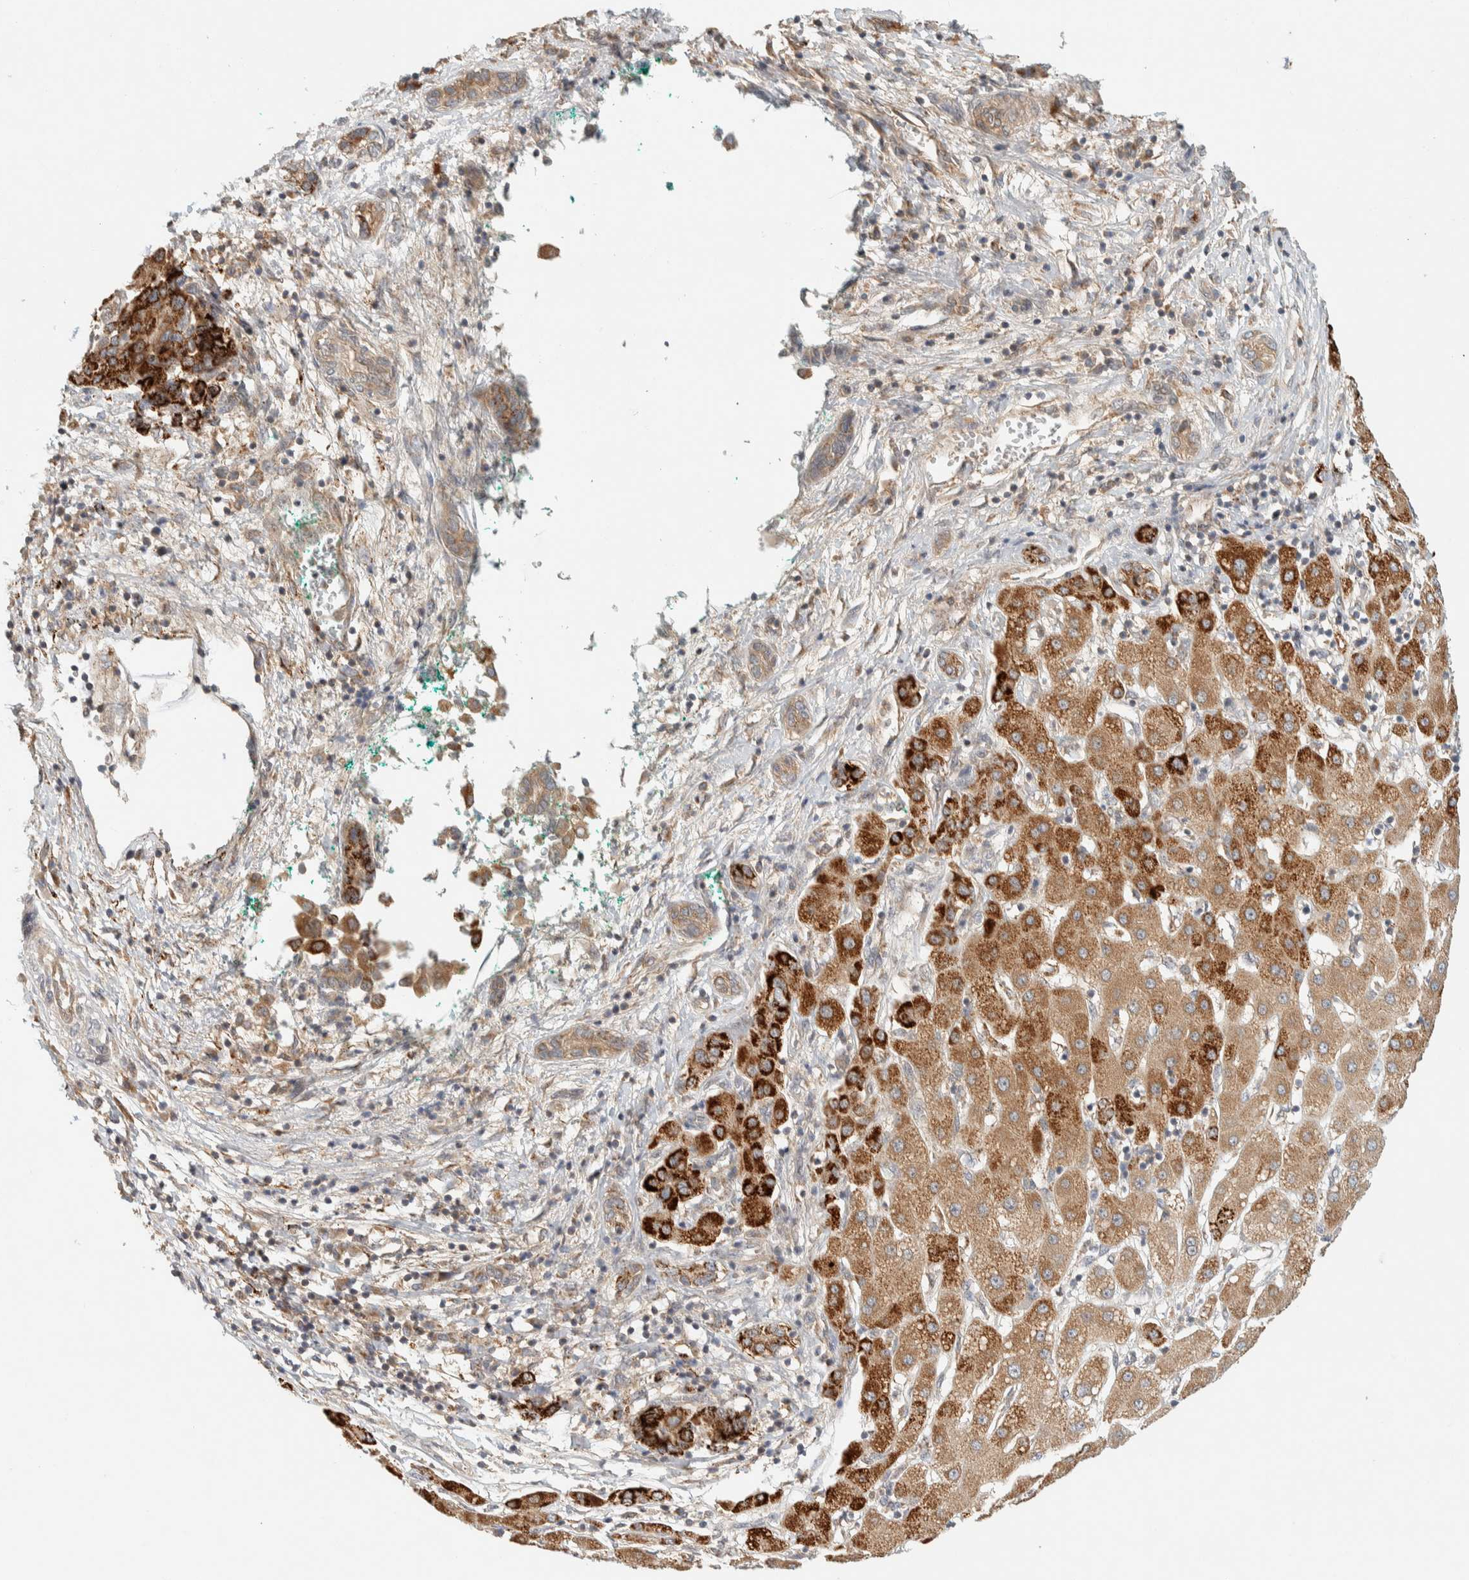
{"staining": {"intensity": "strong", "quantity": ">75%", "location": "cytoplasmic/membranous"}, "tissue": "liver cancer", "cell_type": "Tumor cells", "image_type": "cancer", "snomed": [{"axis": "morphology", "description": "Carcinoma, Hepatocellular, NOS"}, {"axis": "topography", "description": "Liver"}], "caption": "Immunohistochemical staining of human liver hepatocellular carcinoma shows high levels of strong cytoplasmic/membranous protein staining in about >75% of tumor cells. The staining was performed using DAB, with brown indicating positive protein expression. Nuclei are stained blue with hematoxylin.", "gene": "FAM167A", "patient": {"sex": "male", "age": 65}}